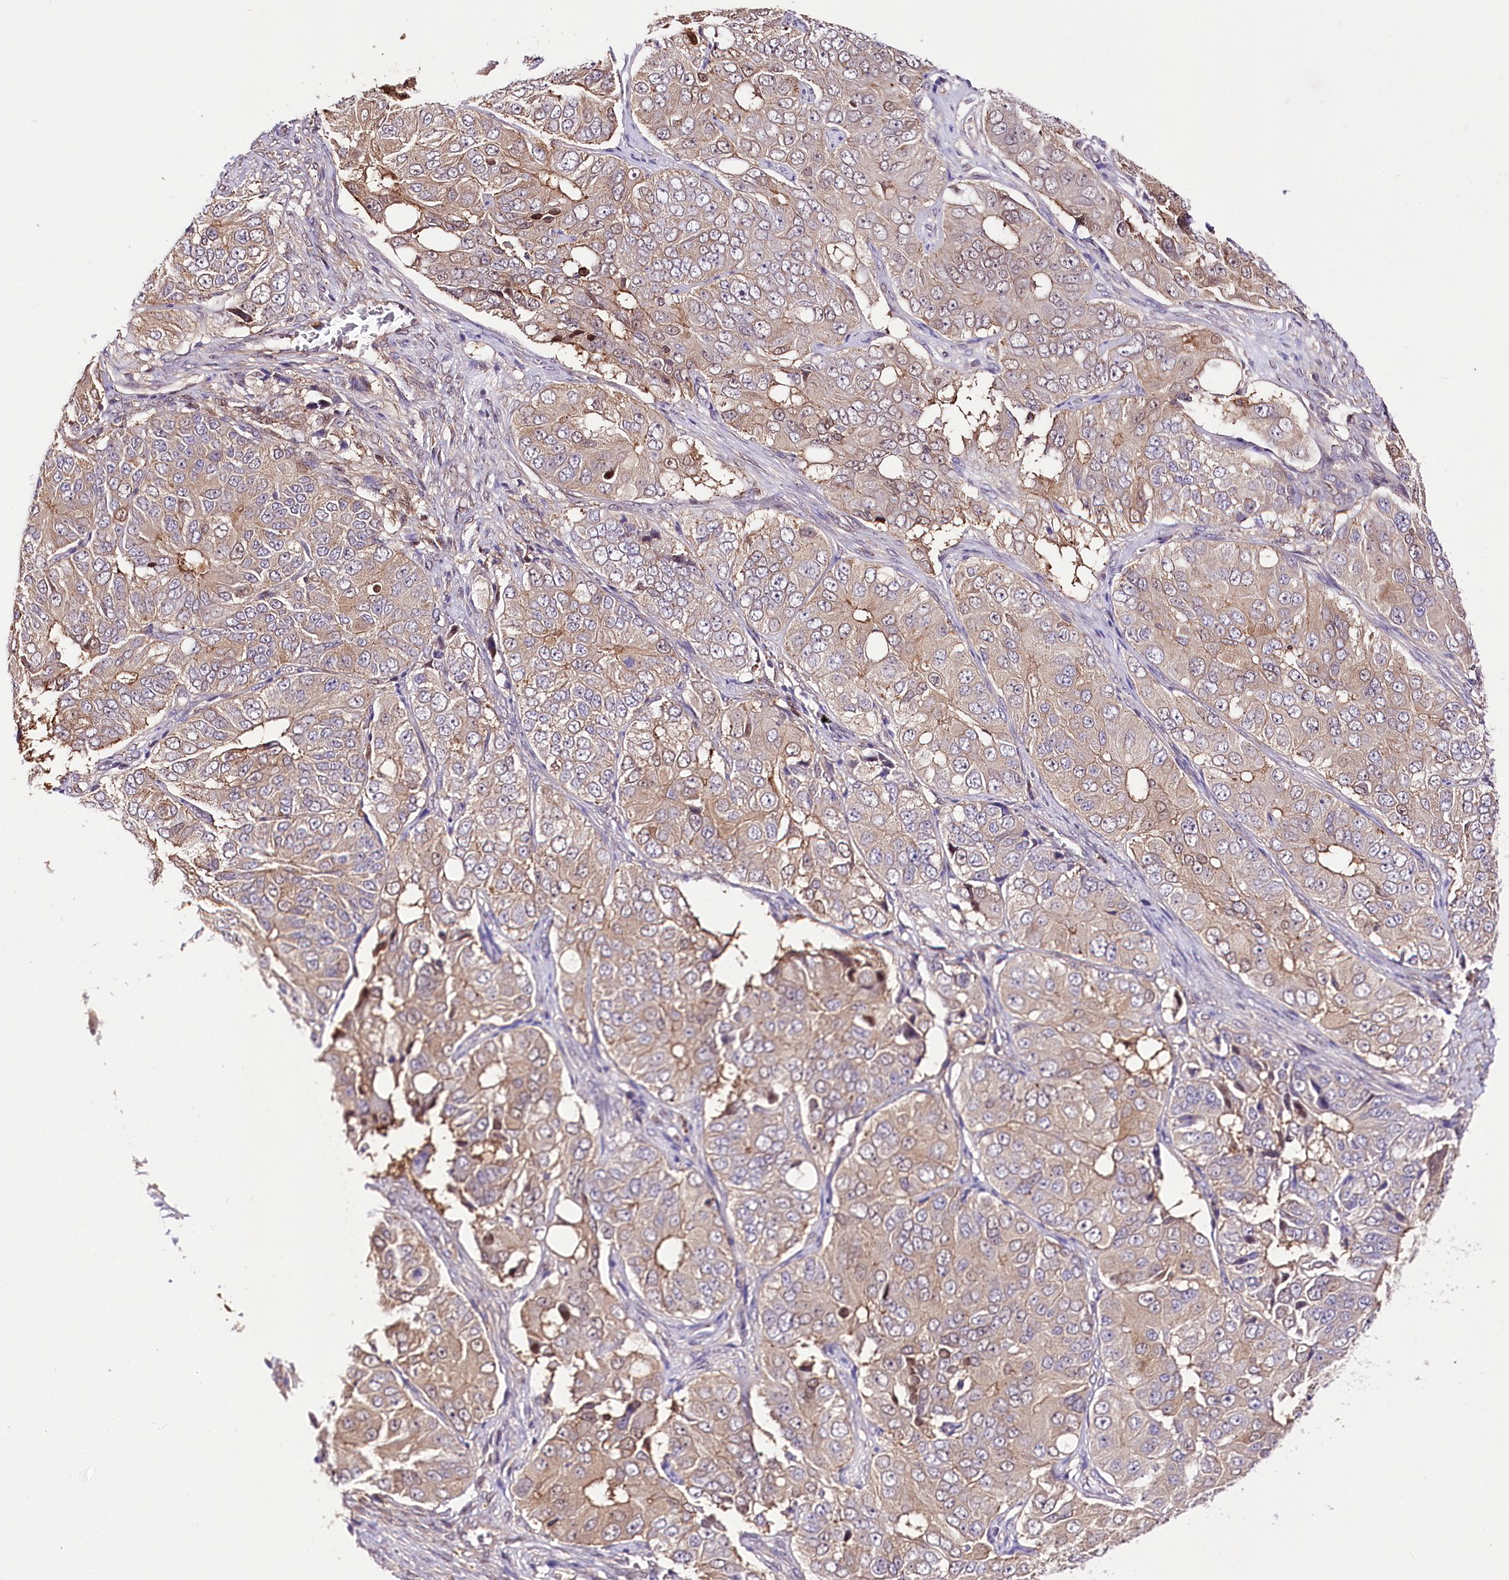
{"staining": {"intensity": "weak", "quantity": ">75%", "location": "cytoplasmic/membranous"}, "tissue": "ovarian cancer", "cell_type": "Tumor cells", "image_type": "cancer", "snomed": [{"axis": "morphology", "description": "Carcinoma, endometroid"}, {"axis": "topography", "description": "Ovary"}], "caption": "Immunohistochemistry (DAB (3,3'-diaminobenzidine)) staining of endometroid carcinoma (ovarian) displays weak cytoplasmic/membranous protein positivity in approximately >75% of tumor cells.", "gene": "UGP2", "patient": {"sex": "female", "age": 51}}